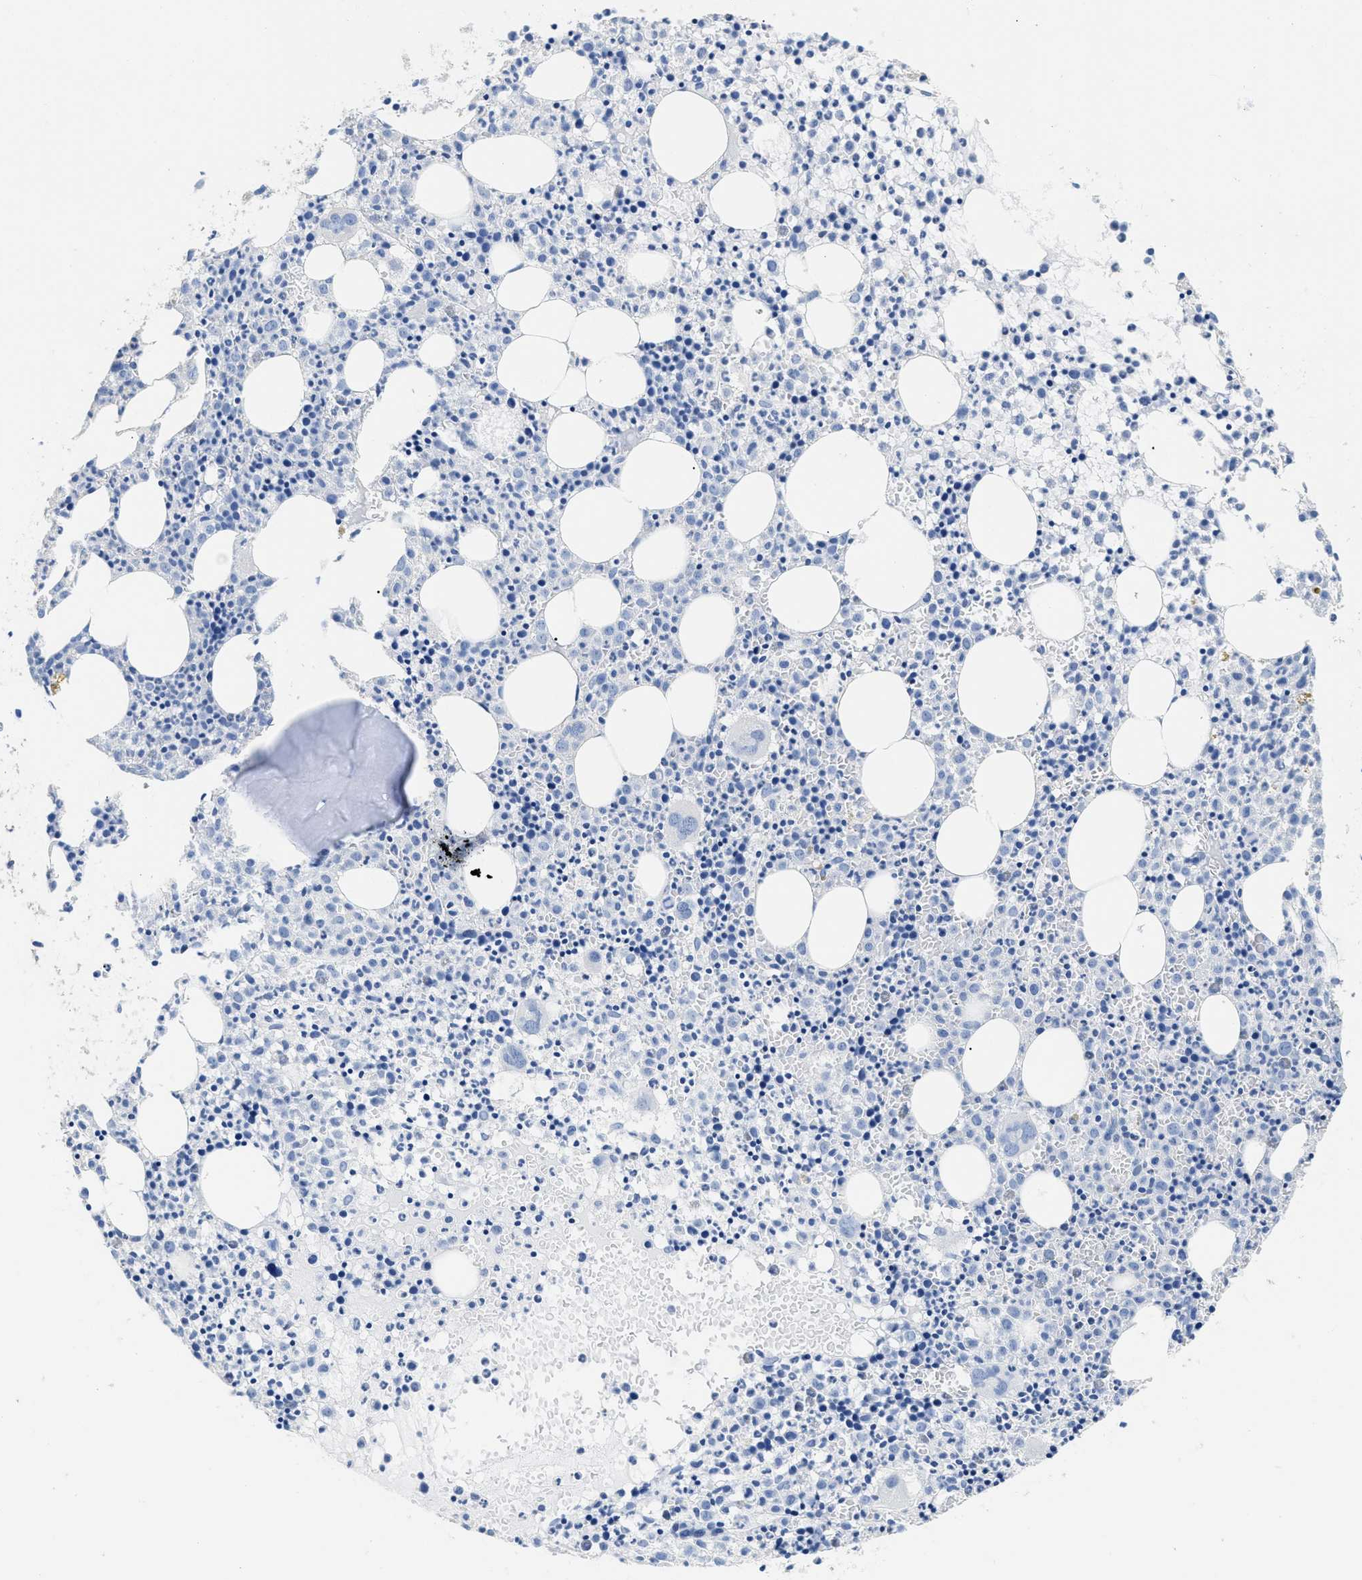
{"staining": {"intensity": "negative", "quantity": "none", "location": "none"}, "tissue": "bone marrow", "cell_type": "Hematopoietic cells", "image_type": "normal", "snomed": [{"axis": "morphology", "description": "Normal tissue, NOS"}, {"axis": "morphology", "description": "Inflammation, NOS"}, {"axis": "topography", "description": "Bone marrow"}], "caption": "Unremarkable bone marrow was stained to show a protein in brown. There is no significant staining in hematopoietic cells. (Brightfield microscopy of DAB immunohistochemistry at high magnification).", "gene": "DLC1", "patient": {"sex": "male", "age": 25}}